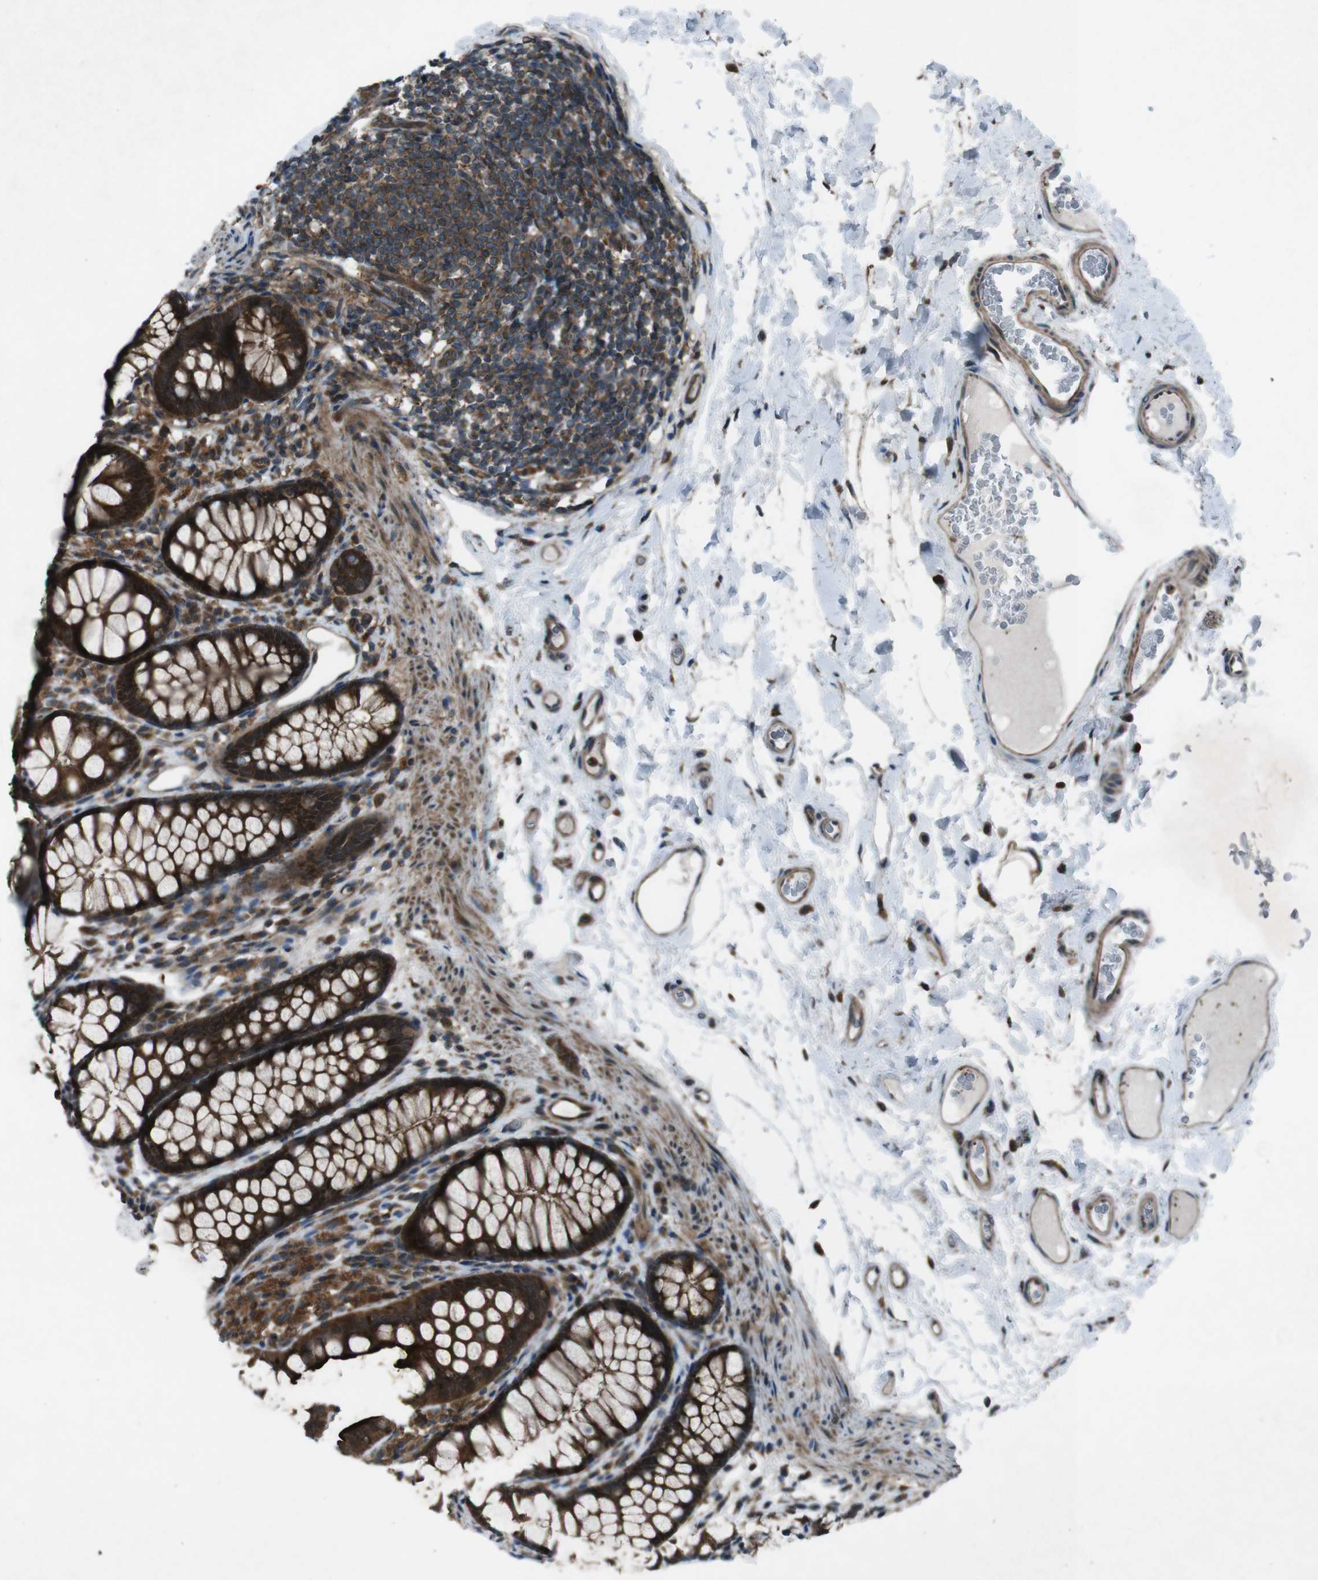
{"staining": {"intensity": "moderate", "quantity": ">75%", "location": "cytoplasmic/membranous"}, "tissue": "colon", "cell_type": "Endothelial cells", "image_type": "normal", "snomed": [{"axis": "morphology", "description": "Normal tissue, NOS"}, {"axis": "topography", "description": "Colon"}], "caption": "A micrograph showing moderate cytoplasmic/membranous expression in approximately >75% of endothelial cells in benign colon, as visualized by brown immunohistochemical staining.", "gene": "SLC27A4", "patient": {"sex": "female", "age": 55}}